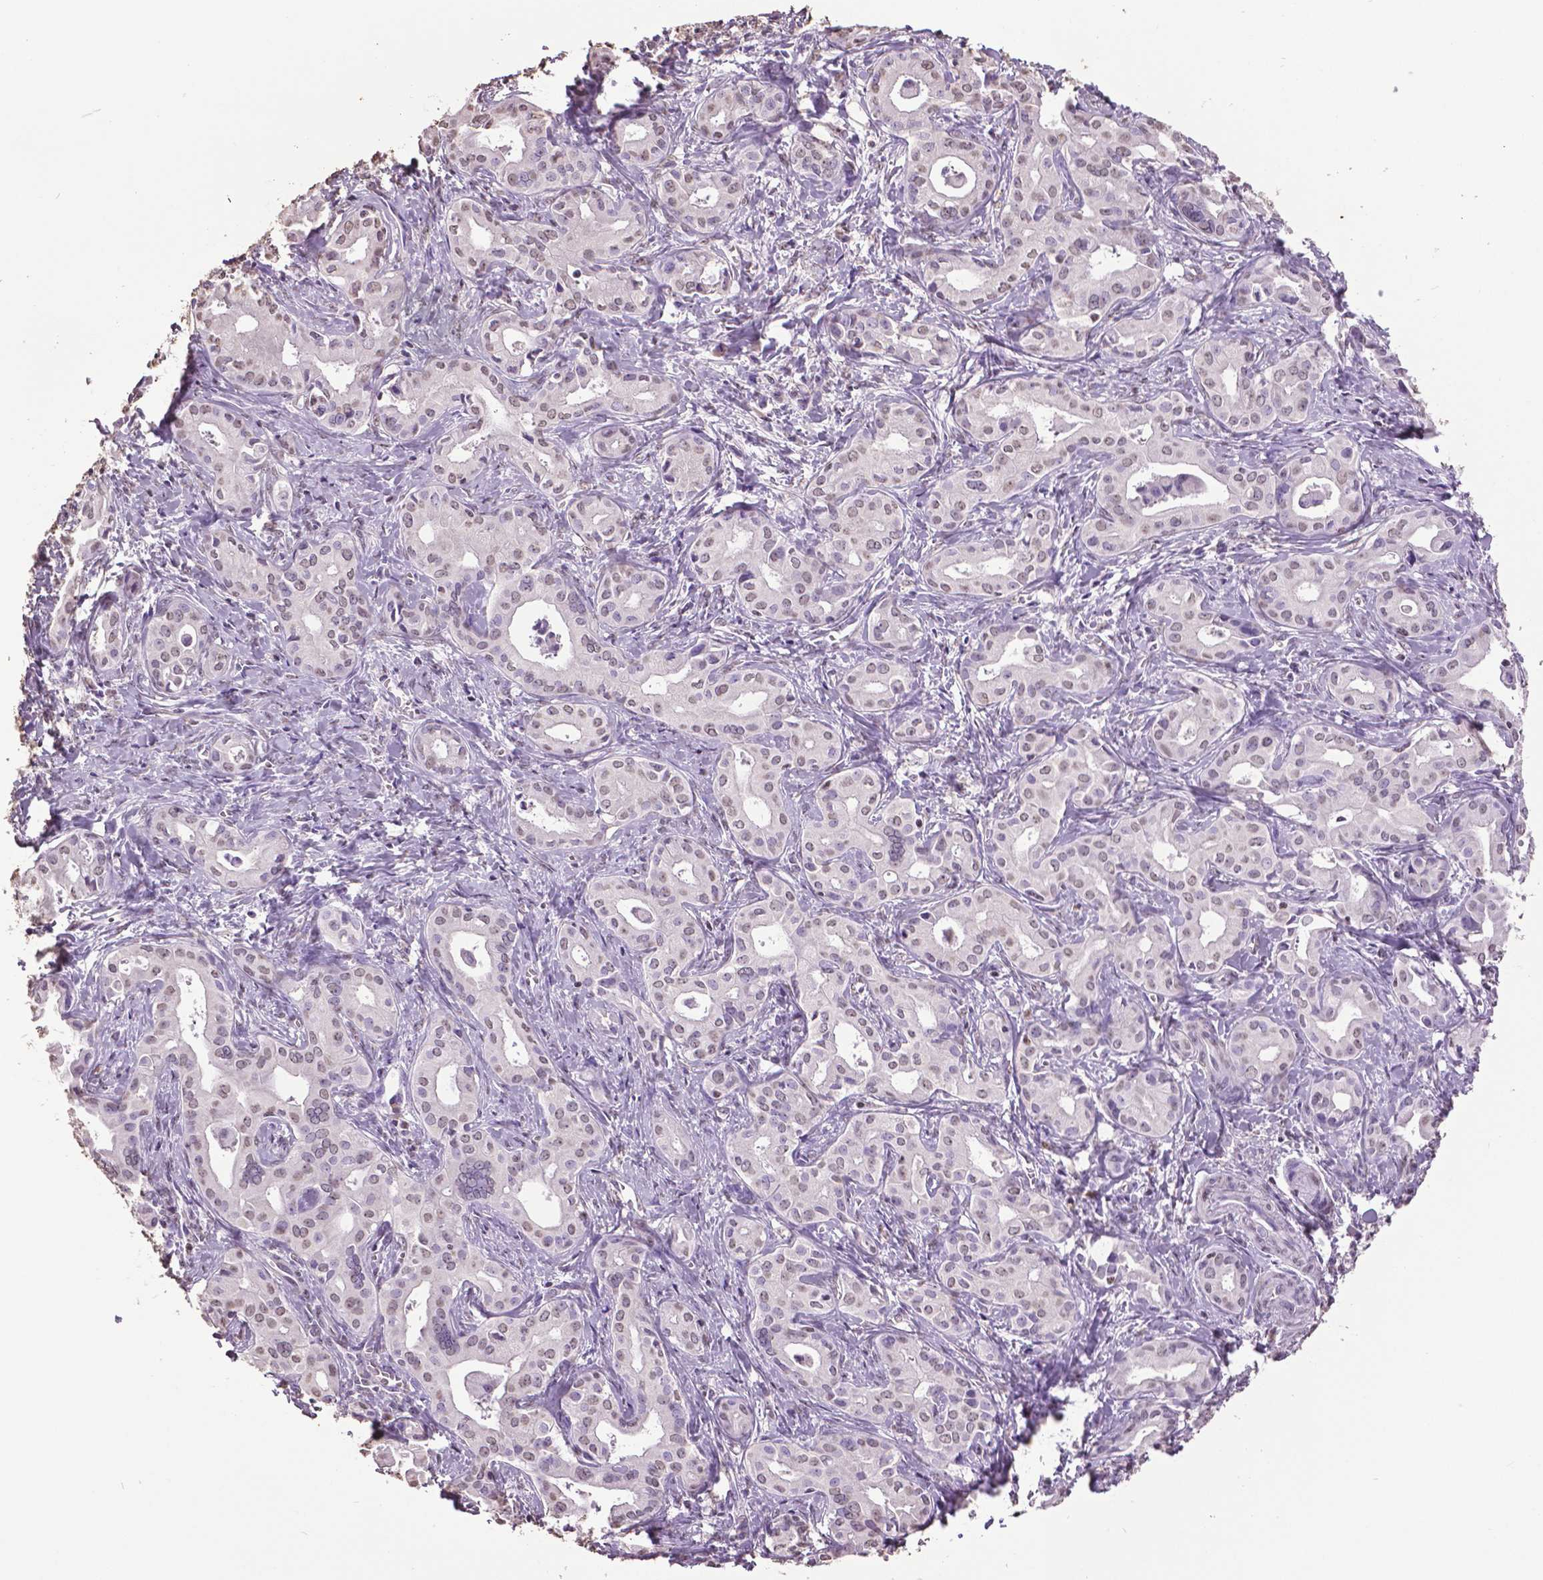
{"staining": {"intensity": "negative", "quantity": "none", "location": "none"}, "tissue": "liver cancer", "cell_type": "Tumor cells", "image_type": "cancer", "snomed": [{"axis": "morphology", "description": "Cholangiocarcinoma"}, {"axis": "topography", "description": "Liver"}], "caption": "An image of human liver cholangiocarcinoma is negative for staining in tumor cells. (DAB IHC with hematoxylin counter stain).", "gene": "RUNX3", "patient": {"sex": "female", "age": 65}}